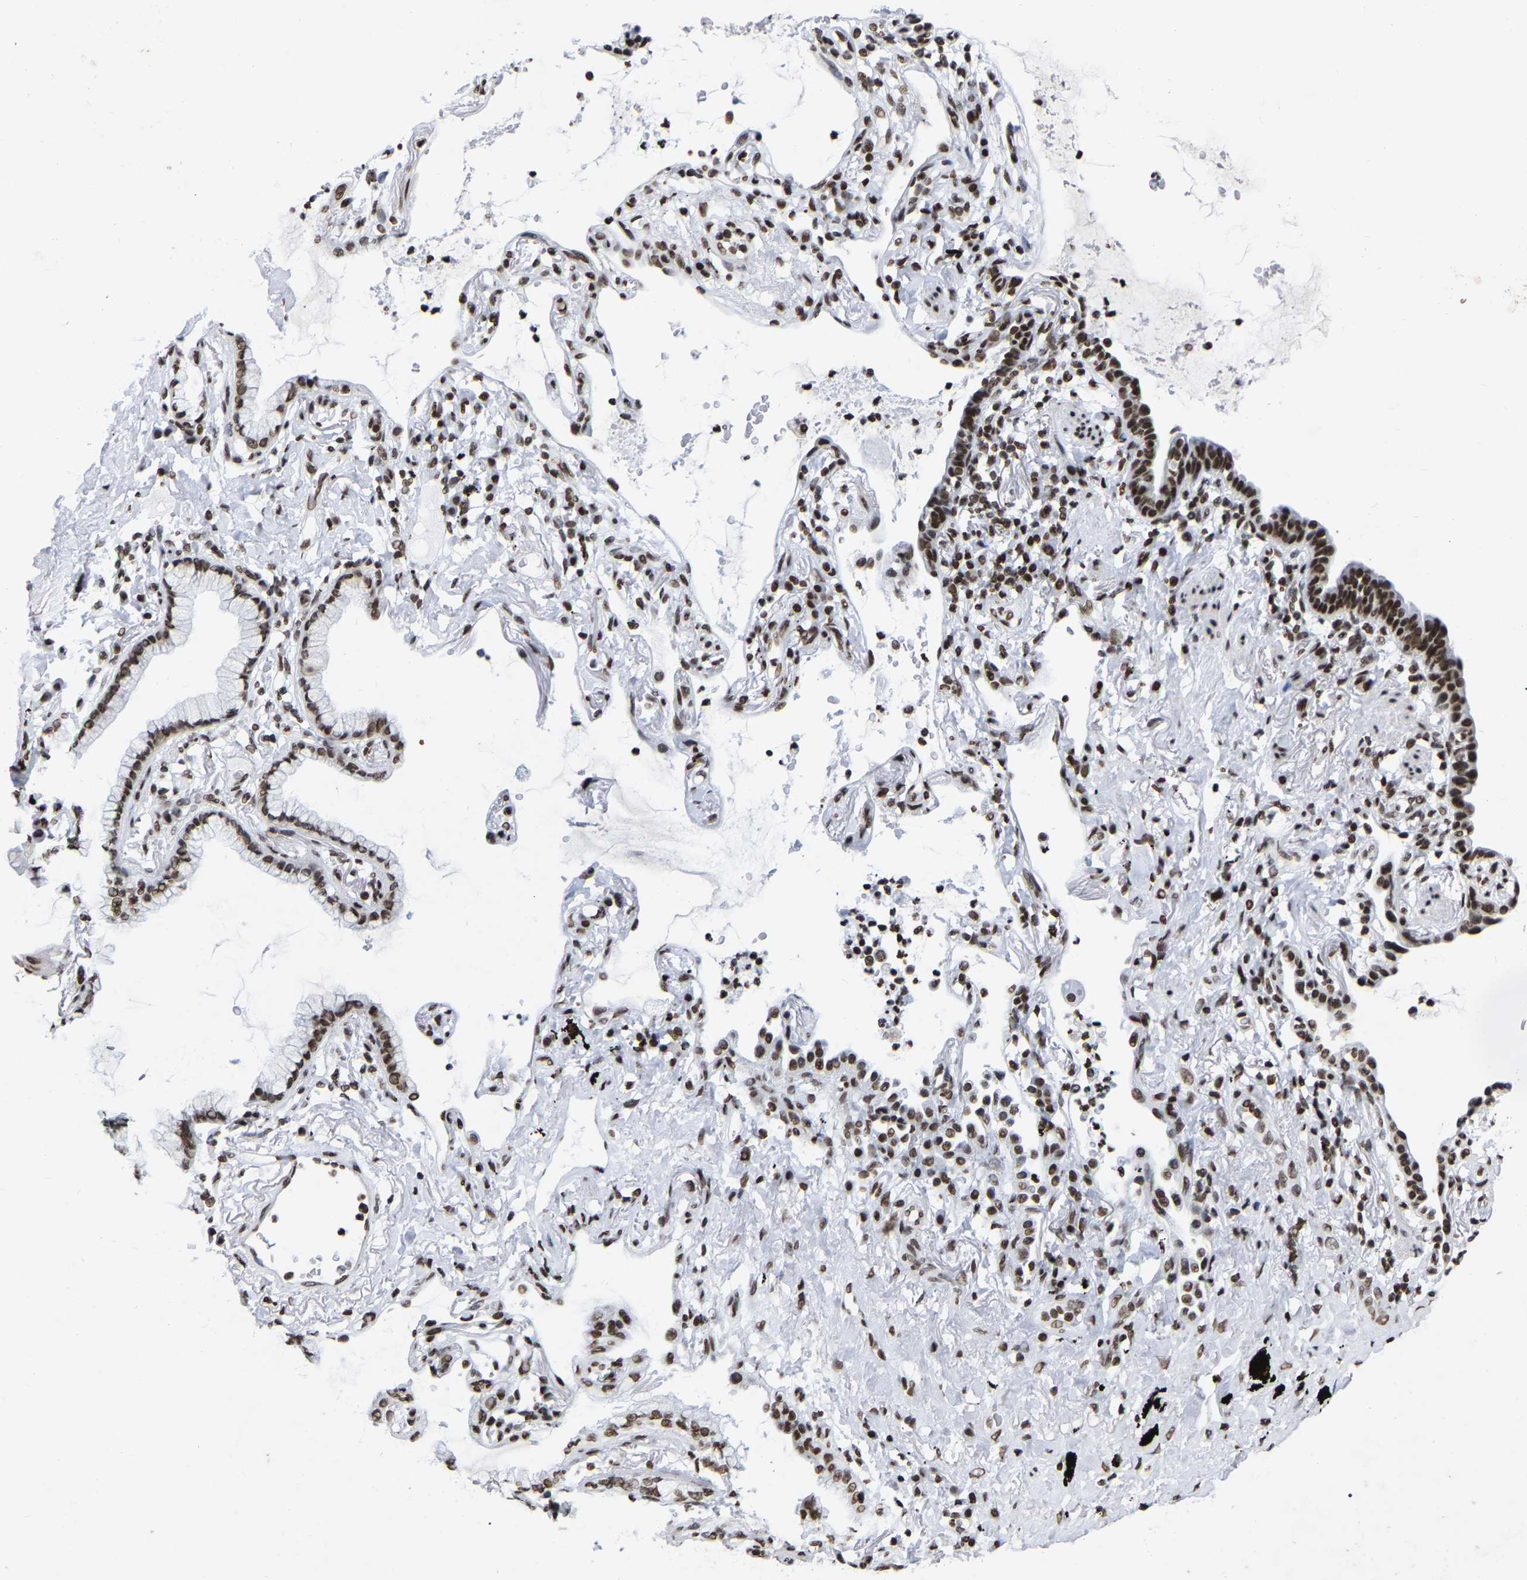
{"staining": {"intensity": "moderate", "quantity": ">75%", "location": "nuclear"}, "tissue": "lung cancer", "cell_type": "Tumor cells", "image_type": "cancer", "snomed": [{"axis": "morphology", "description": "Normal tissue, NOS"}, {"axis": "morphology", "description": "Adenocarcinoma, NOS"}, {"axis": "topography", "description": "Bronchus"}, {"axis": "topography", "description": "Lung"}], "caption": "Protein expression analysis of lung adenocarcinoma reveals moderate nuclear expression in about >75% of tumor cells.", "gene": "PRCC", "patient": {"sex": "female", "age": 70}}